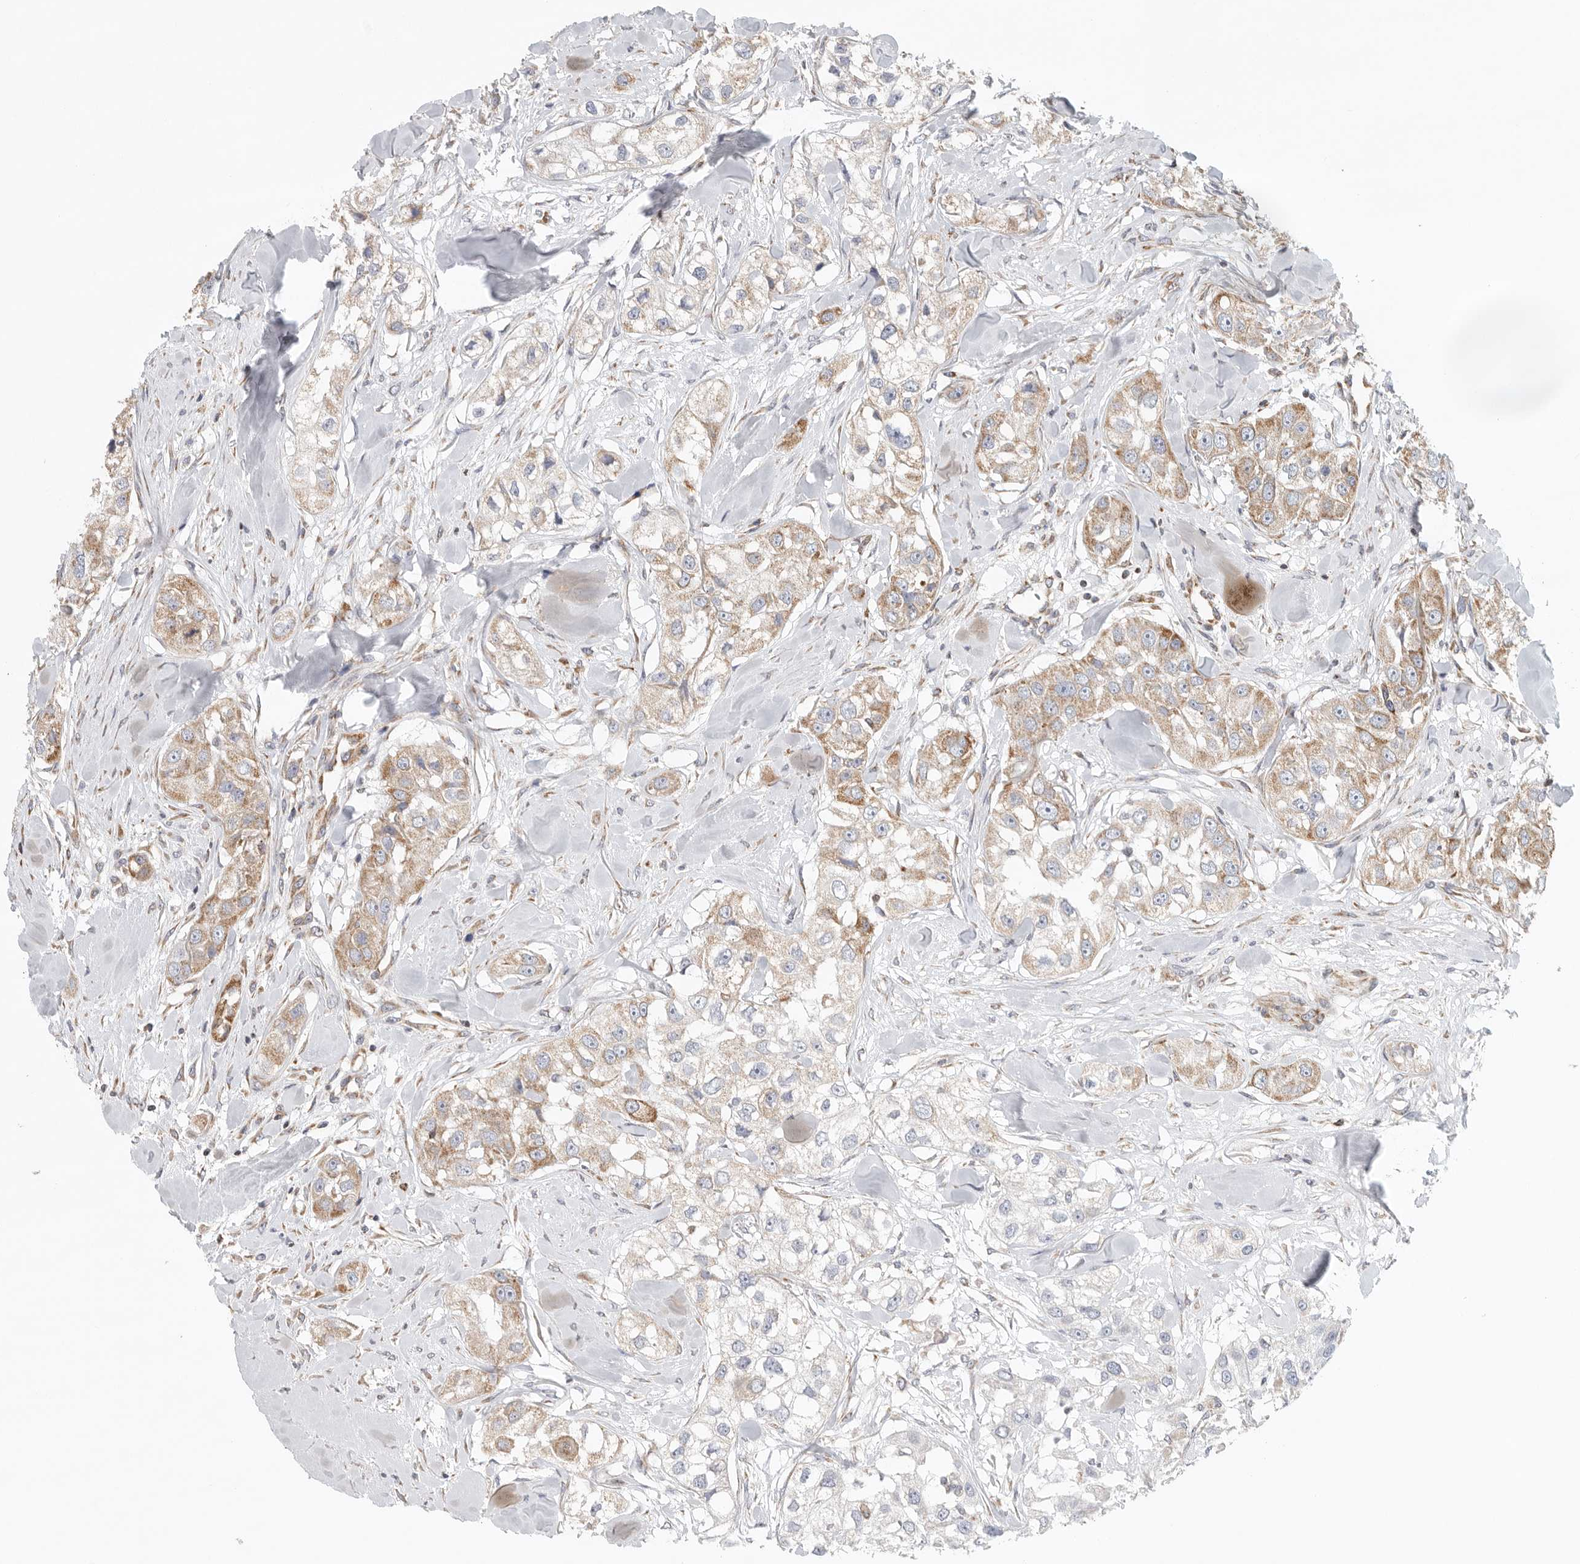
{"staining": {"intensity": "weak", "quantity": ">75%", "location": "cytoplasmic/membranous"}, "tissue": "head and neck cancer", "cell_type": "Tumor cells", "image_type": "cancer", "snomed": [{"axis": "morphology", "description": "Normal tissue, NOS"}, {"axis": "morphology", "description": "Squamous cell carcinoma, NOS"}, {"axis": "topography", "description": "Skeletal muscle"}, {"axis": "topography", "description": "Head-Neck"}], "caption": "Human head and neck cancer (squamous cell carcinoma) stained with a protein marker exhibits weak staining in tumor cells.", "gene": "FKBP8", "patient": {"sex": "male", "age": 51}}